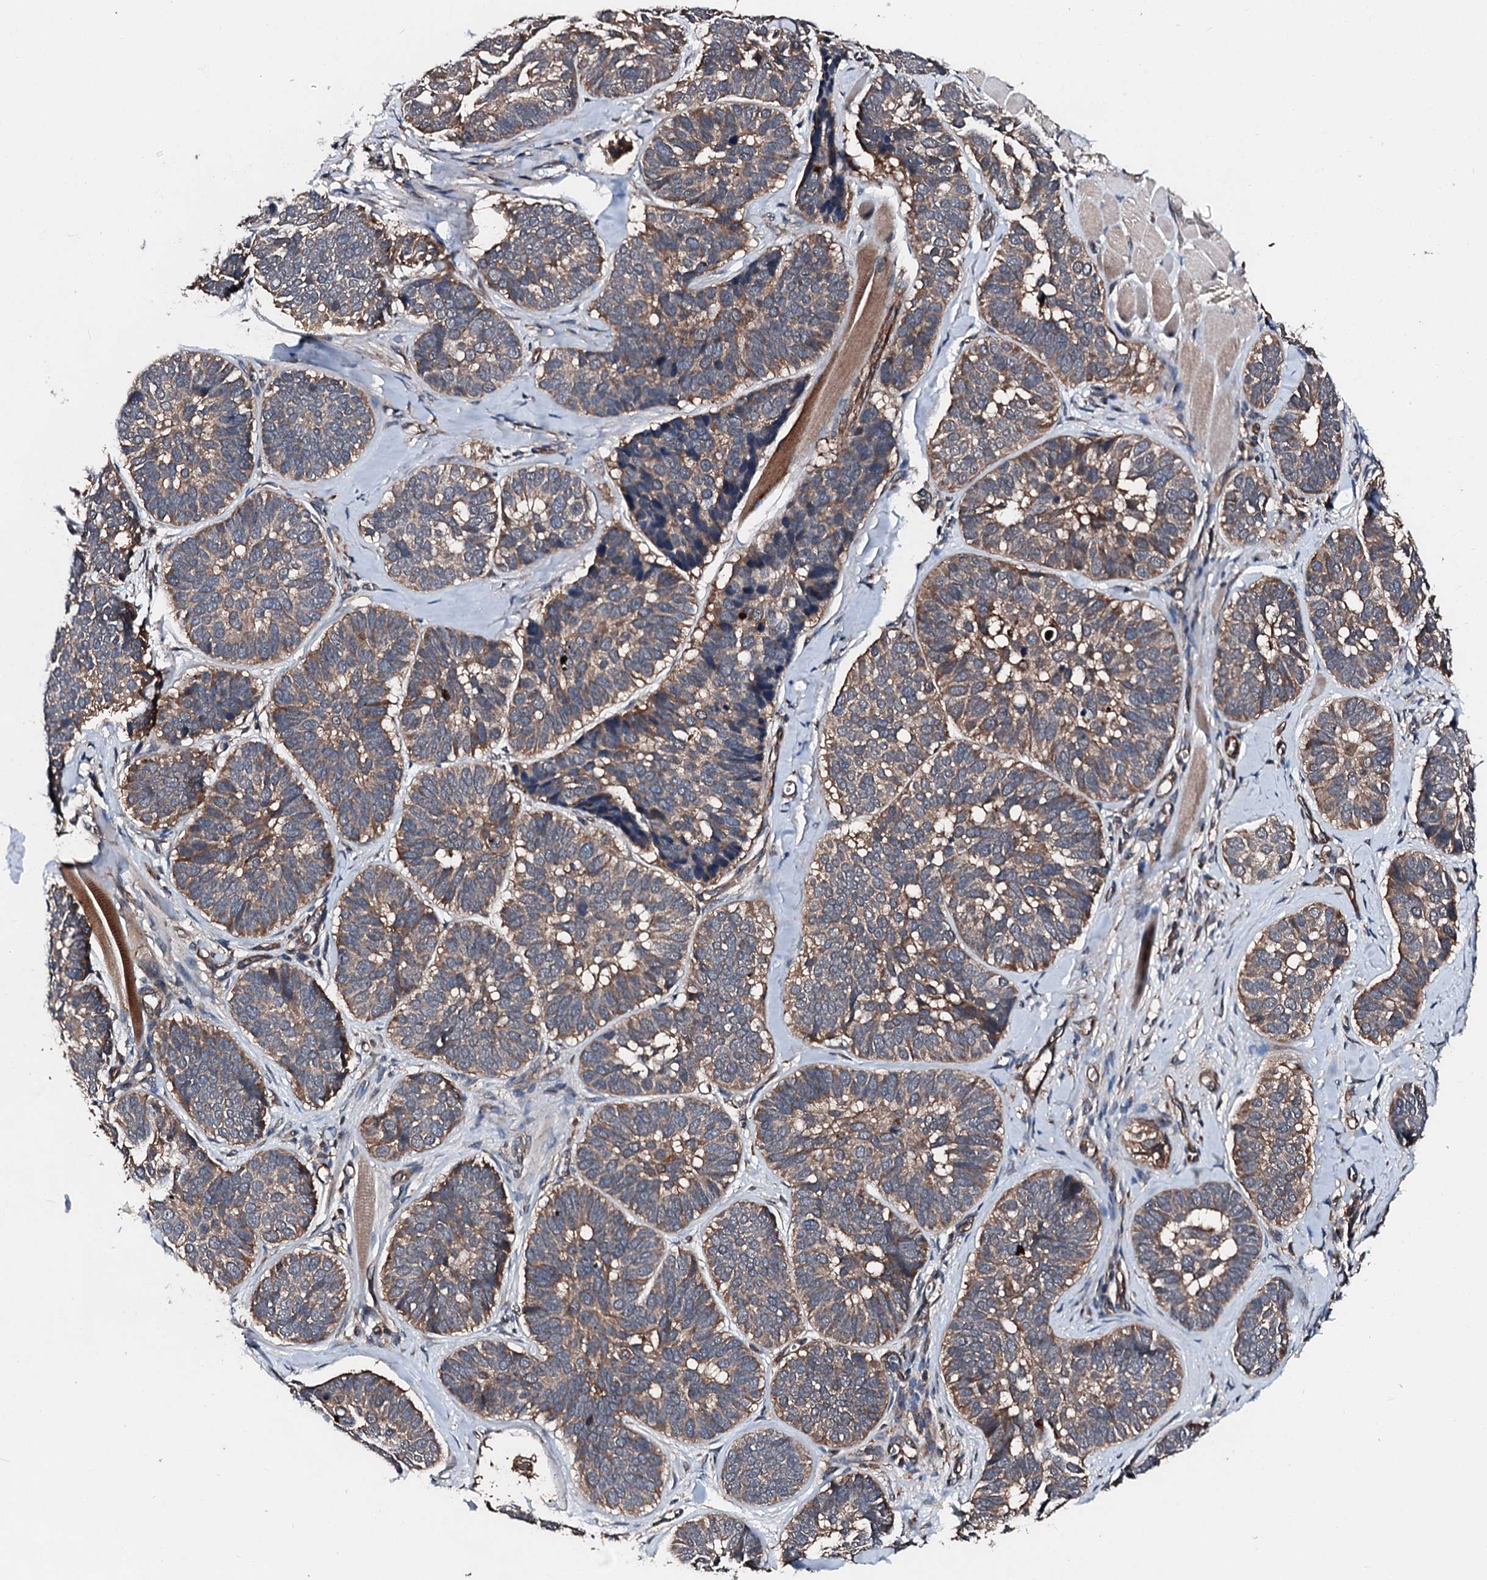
{"staining": {"intensity": "moderate", "quantity": ">75%", "location": "cytoplasmic/membranous"}, "tissue": "skin cancer", "cell_type": "Tumor cells", "image_type": "cancer", "snomed": [{"axis": "morphology", "description": "Basal cell carcinoma"}, {"axis": "topography", "description": "Skin"}], "caption": "Immunohistochemical staining of human skin cancer (basal cell carcinoma) exhibits medium levels of moderate cytoplasmic/membranous protein staining in approximately >75% of tumor cells.", "gene": "FGD4", "patient": {"sex": "male", "age": 62}}